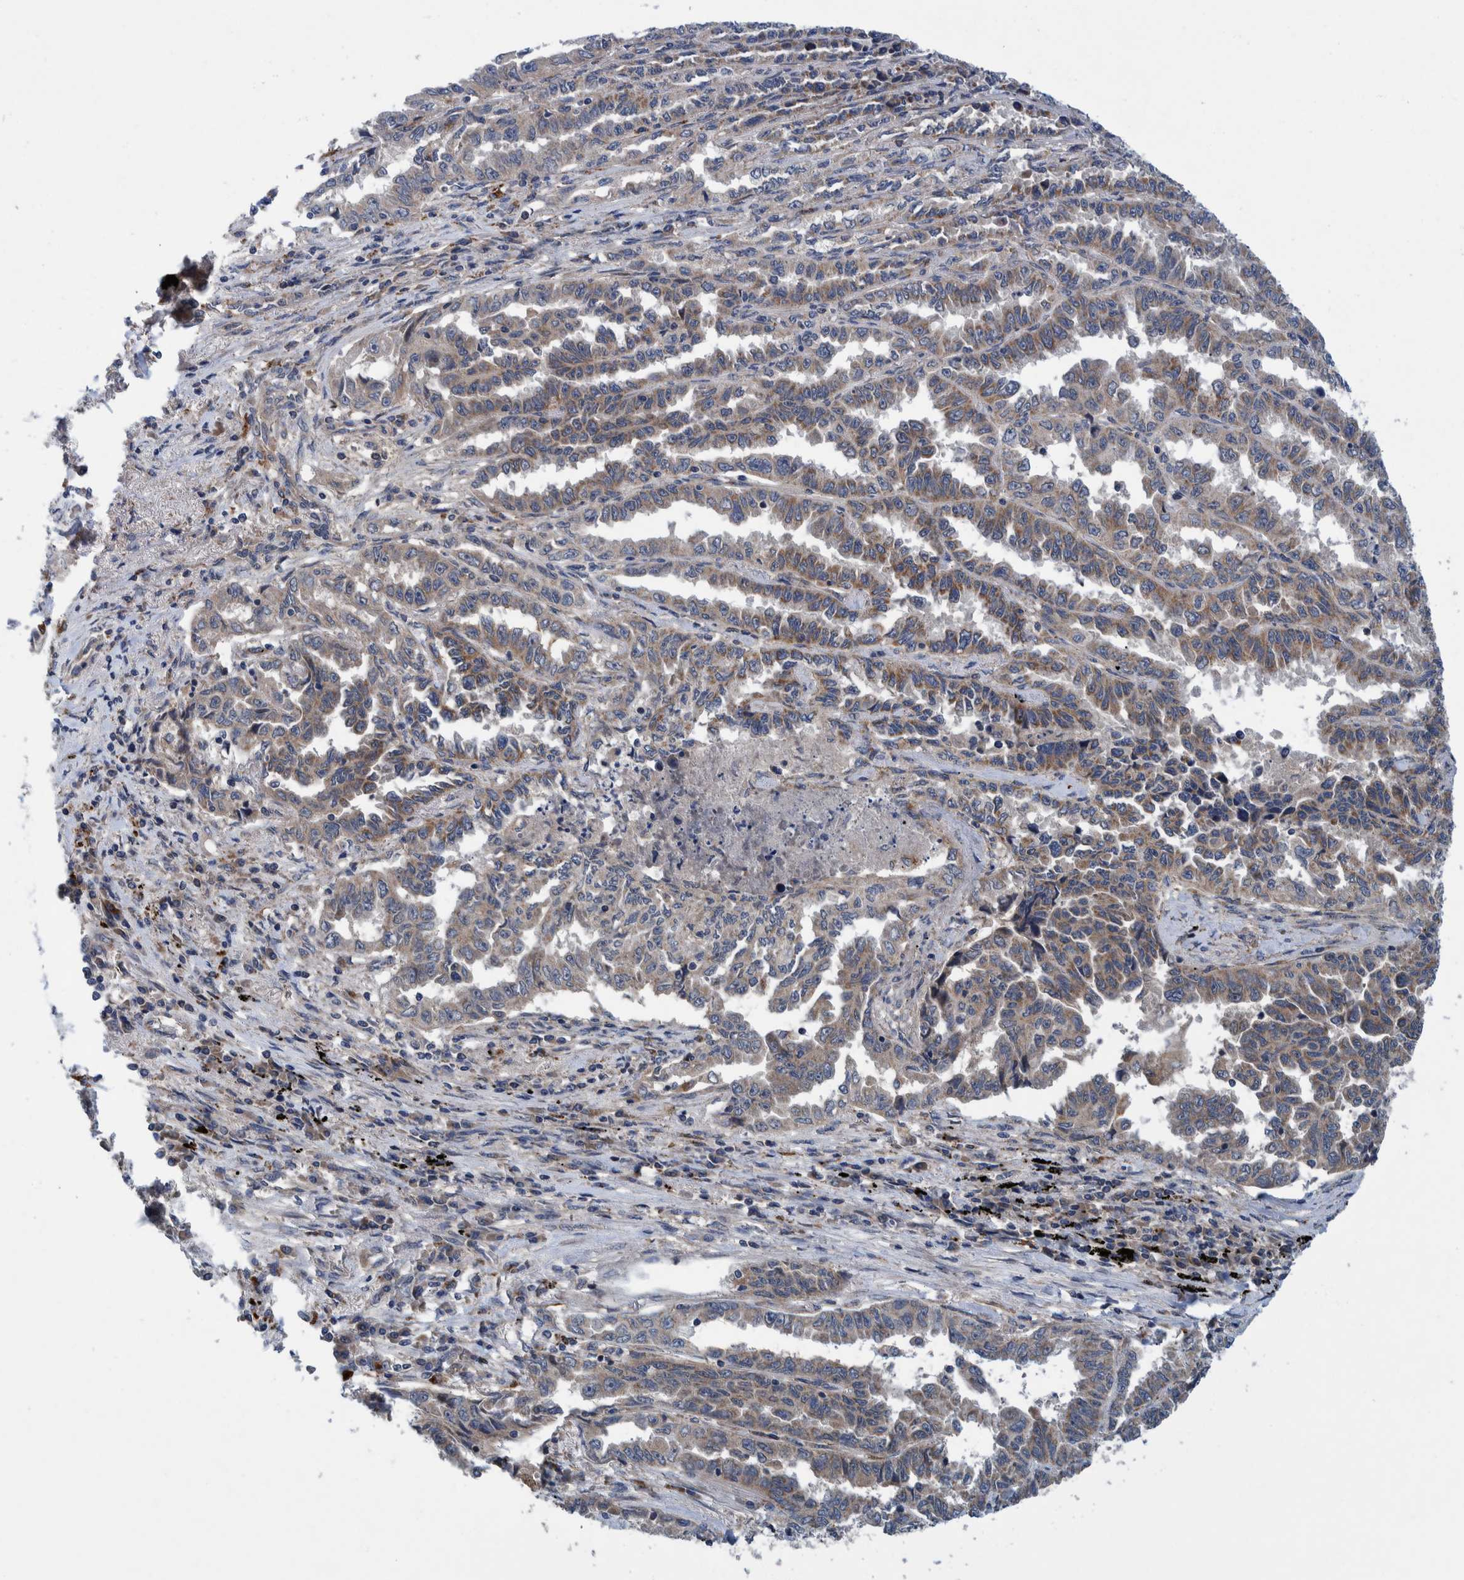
{"staining": {"intensity": "moderate", "quantity": ">75%", "location": "cytoplasmic/membranous"}, "tissue": "lung cancer", "cell_type": "Tumor cells", "image_type": "cancer", "snomed": [{"axis": "morphology", "description": "Adenocarcinoma, NOS"}, {"axis": "topography", "description": "Lung"}], "caption": "IHC image of lung cancer (adenocarcinoma) stained for a protein (brown), which reveals medium levels of moderate cytoplasmic/membranous staining in approximately >75% of tumor cells.", "gene": "ITIH3", "patient": {"sex": "female", "age": 51}}